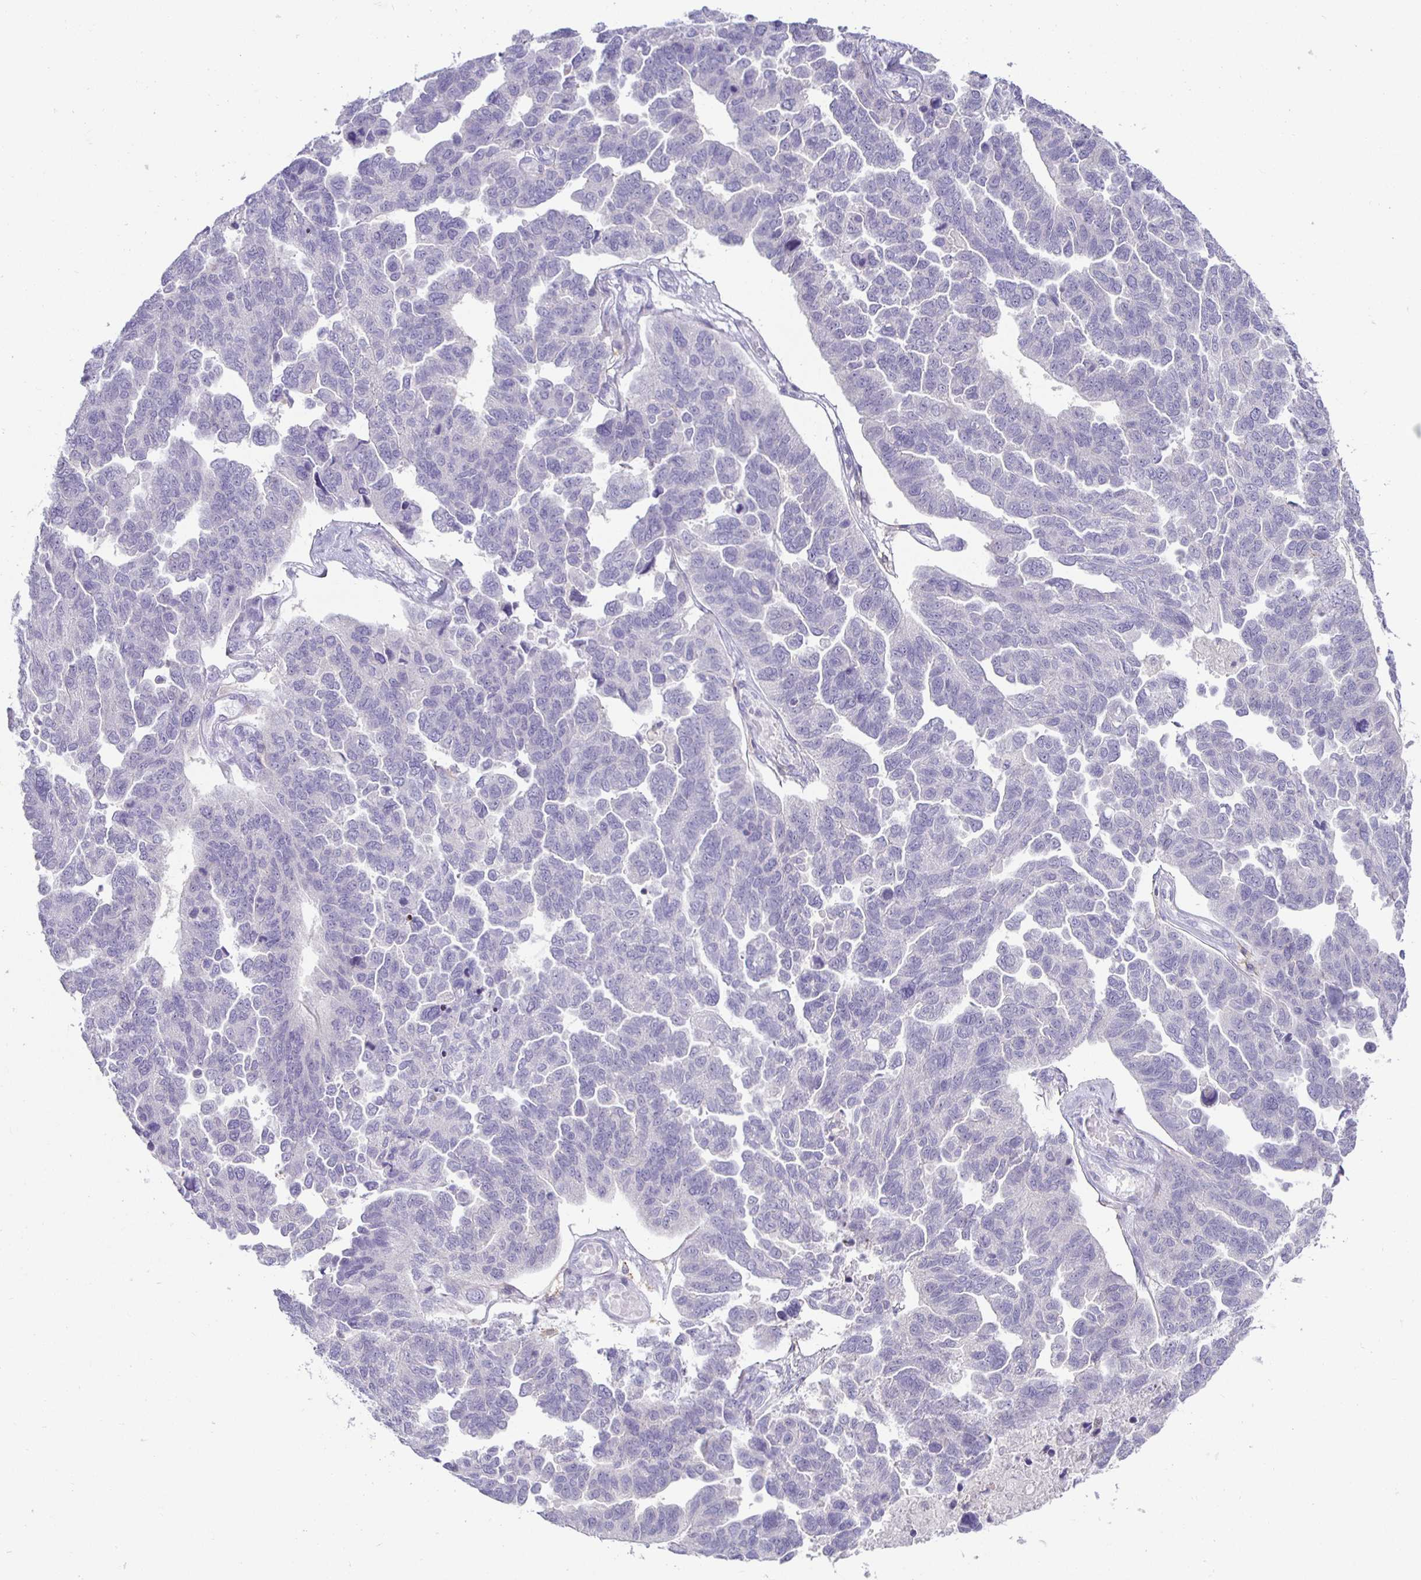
{"staining": {"intensity": "negative", "quantity": "none", "location": "none"}, "tissue": "ovarian cancer", "cell_type": "Tumor cells", "image_type": "cancer", "snomed": [{"axis": "morphology", "description": "Cystadenocarcinoma, serous, NOS"}, {"axis": "topography", "description": "Ovary"}], "caption": "The immunohistochemistry (IHC) photomicrograph has no significant staining in tumor cells of ovarian serous cystadenocarcinoma tissue.", "gene": "SIRPA", "patient": {"sex": "female", "age": 64}}